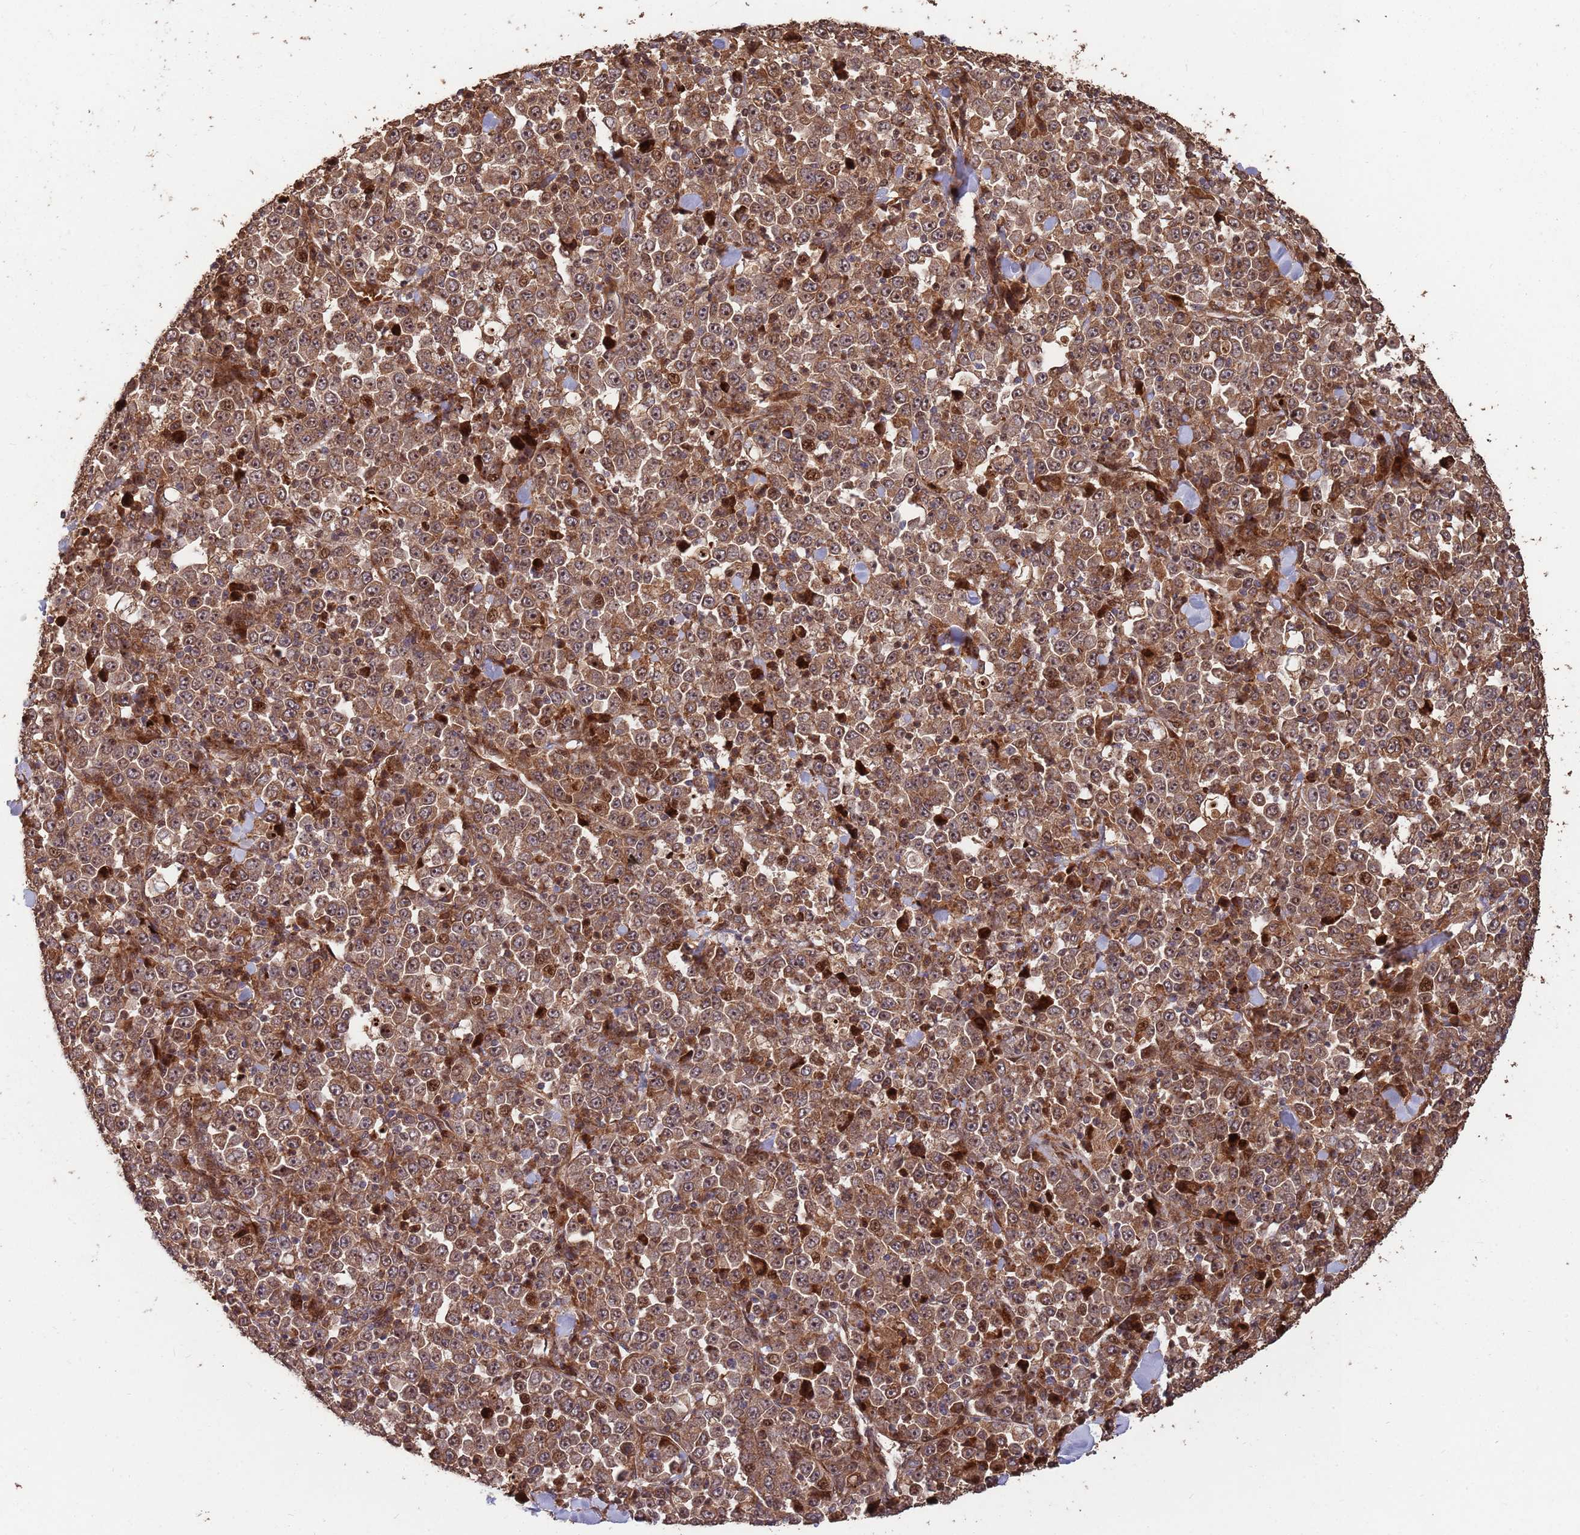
{"staining": {"intensity": "moderate", "quantity": ">75%", "location": "cytoplasmic/membranous,nuclear"}, "tissue": "stomach cancer", "cell_type": "Tumor cells", "image_type": "cancer", "snomed": [{"axis": "morphology", "description": "Normal tissue, NOS"}, {"axis": "morphology", "description": "Adenocarcinoma, NOS"}, {"axis": "topography", "description": "Stomach, upper"}, {"axis": "topography", "description": "Stomach"}], "caption": "IHC of human stomach adenocarcinoma shows medium levels of moderate cytoplasmic/membranous and nuclear staining in about >75% of tumor cells. The staining was performed using DAB (3,3'-diaminobenzidine), with brown indicating positive protein expression. Nuclei are stained blue with hematoxylin.", "gene": "ZNF428", "patient": {"sex": "male", "age": 59}}